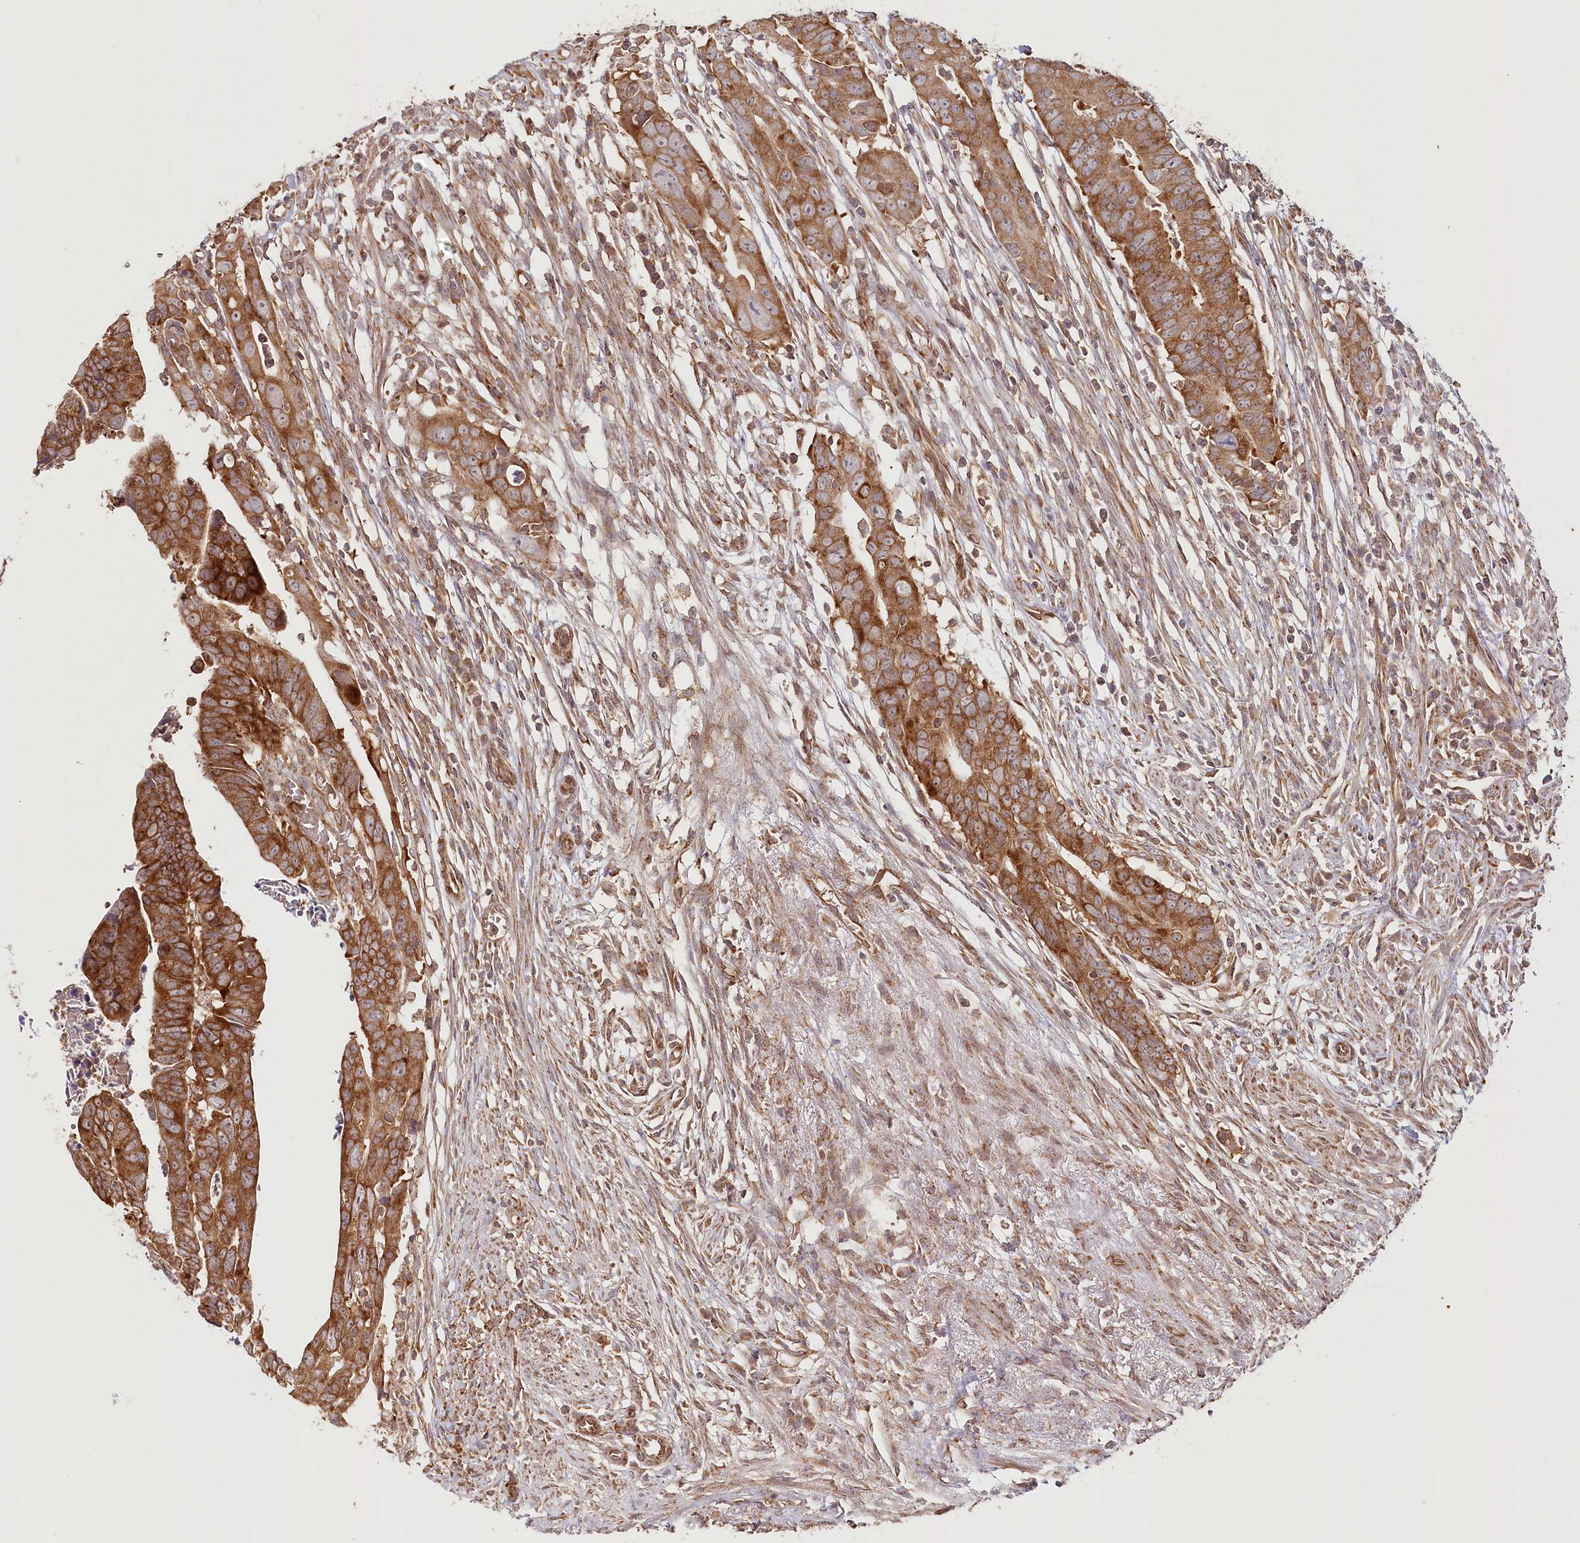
{"staining": {"intensity": "strong", "quantity": ">75%", "location": "cytoplasmic/membranous"}, "tissue": "colorectal cancer", "cell_type": "Tumor cells", "image_type": "cancer", "snomed": [{"axis": "morphology", "description": "Adenocarcinoma, NOS"}, {"axis": "topography", "description": "Rectum"}], "caption": "High-power microscopy captured an immunohistochemistry (IHC) histopathology image of colorectal cancer, revealing strong cytoplasmic/membranous positivity in approximately >75% of tumor cells. The staining is performed using DAB (3,3'-diaminobenzidine) brown chromogen to label protein expression. The nuclei are counter-stained blue using hematoxylin.", "gene": "OTUD4", "patient": {"sex": "female", "age": 65}}